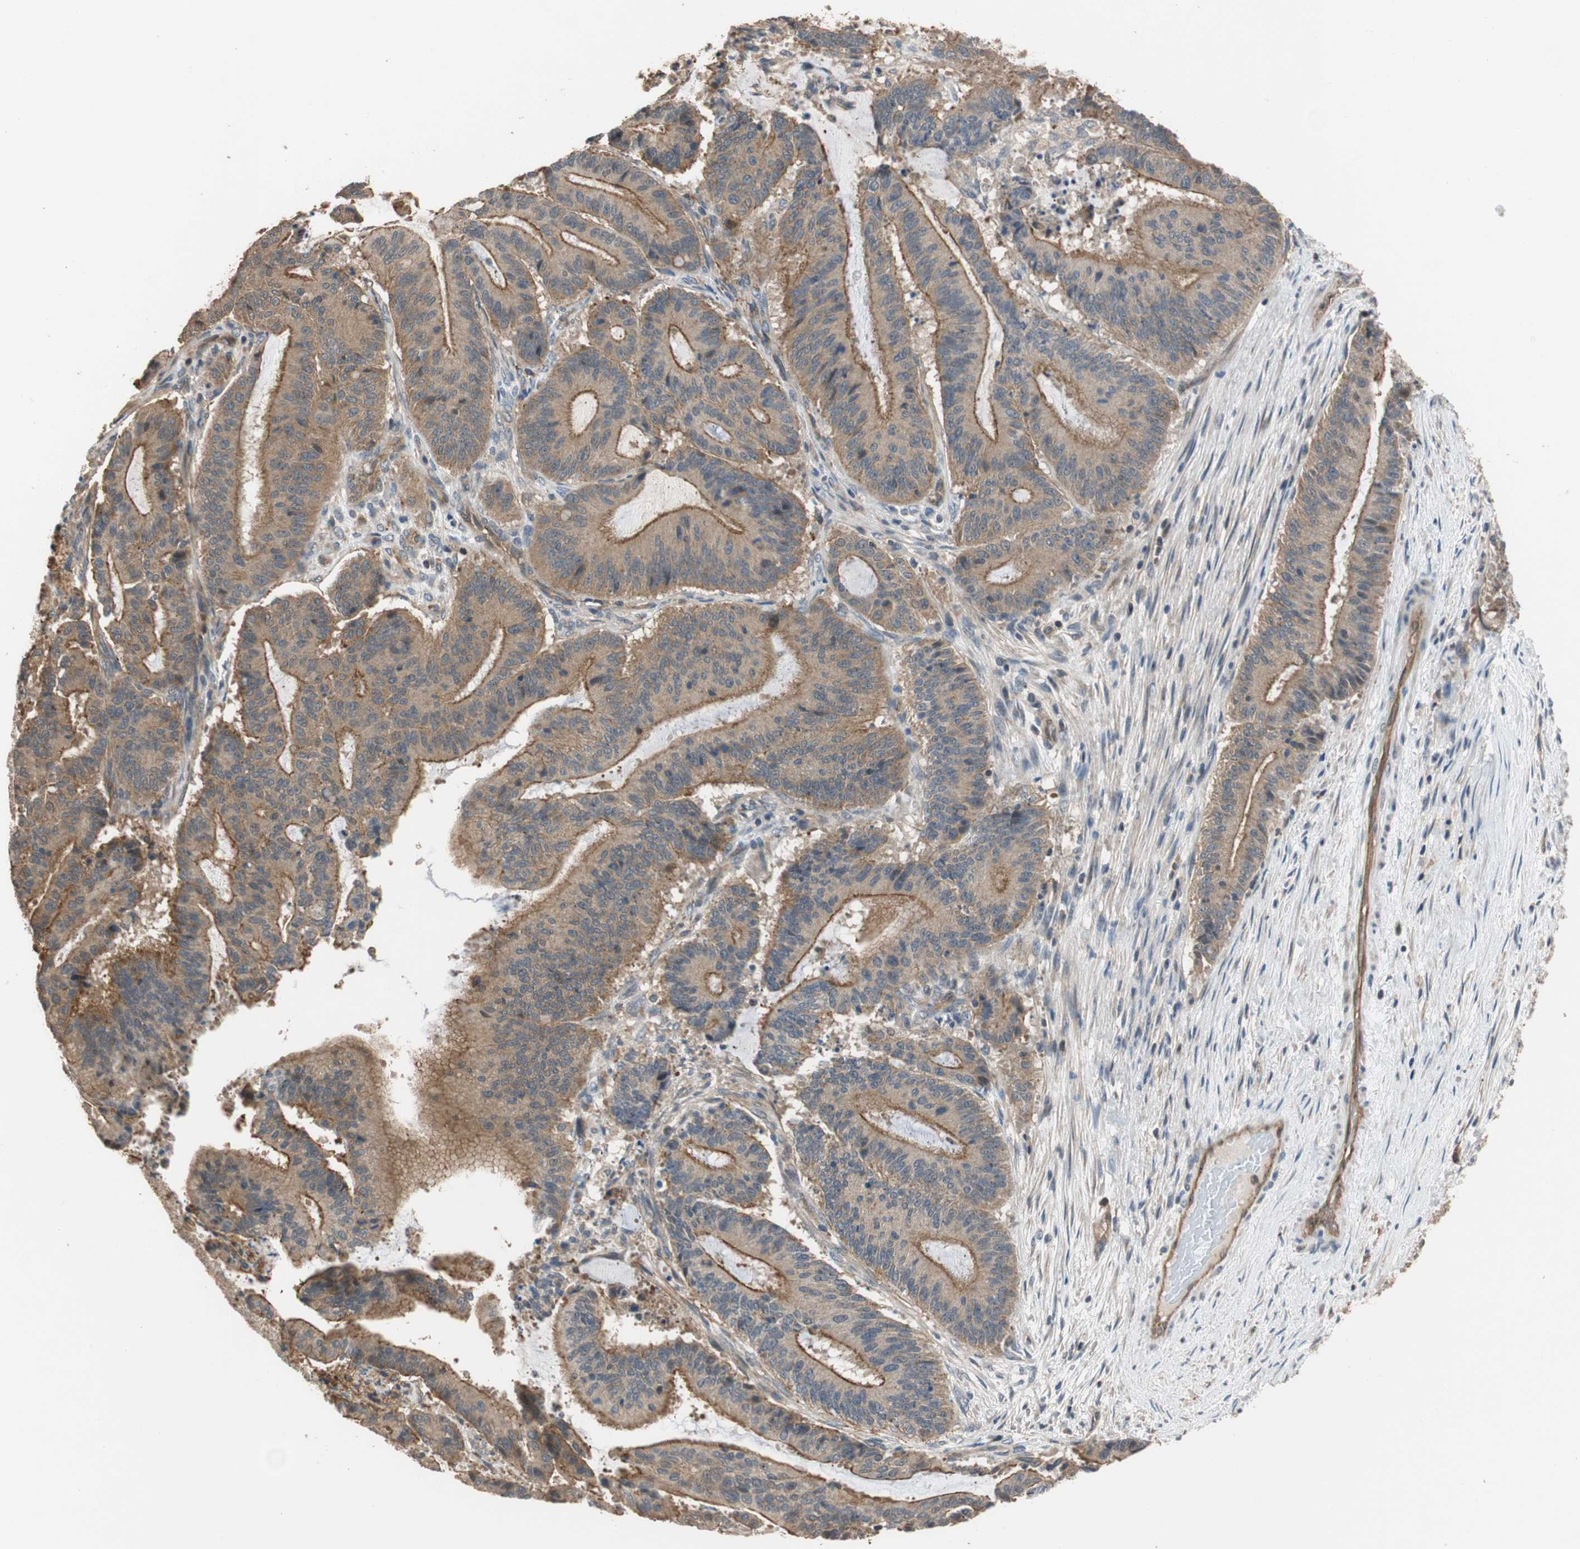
{"staining": {"intensity": "strong", "quantity": ">75%", "location": "cytoplasmic/membranous"}, "tissue": "liver cancer", "cell_type": "Tumor cells", "image_type": "cancer", "snomed": [{"axis": "morphology", "description": "Cholangiocarcinoma"}, {"axis": "topography", "description": "Liver"}], "caption": "There is high levels of strong cytoplasmic/membranous positivity in tumor cells of cholangiocarcinoma (liver), as demonstrated by immunohistochemical staining (brown color).", "gene": "MAP4K2", "patient": {"sex": "female", "age": 73}}